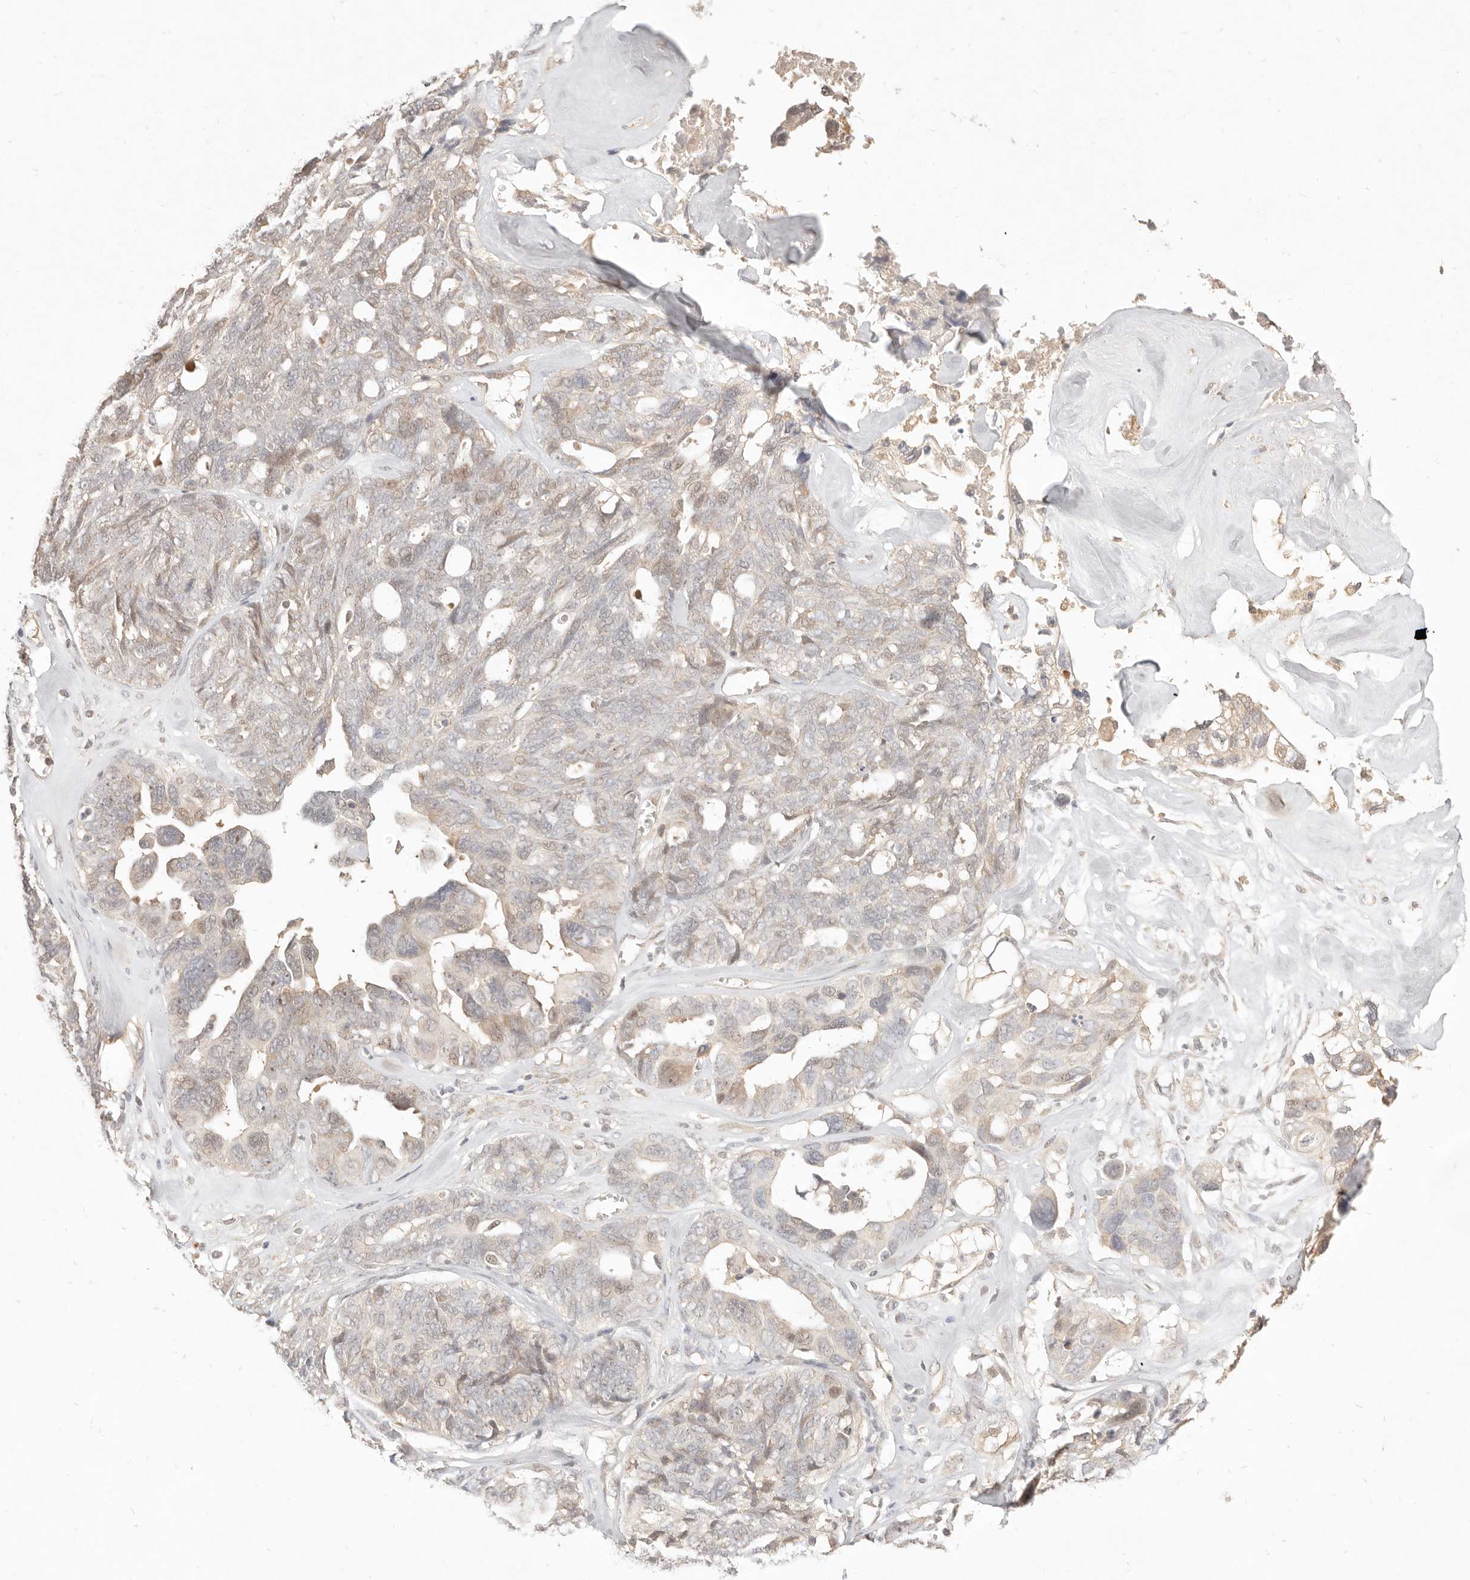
{"staining": {"intensity": "moderate", "quantity": "25%-75%", "location": "nuclear"}, "tissue": "ovarian cancer", "cell_type": "Tumor cells", "image_type": "cancer", "snomed": [{"axis": "morphology", "description": "Cystadenocarcinoma, serous, NOS"}, {"axis": "topography", "description": "Ovary"}], "caption": "A brown stain shows moderate nuclear expression of a protein in ovarian cancer (serous cystadenocarcinoma) tumor cells. The staining was performed using DAB (3,3'-diaminobenzidine), with brown indicating positive protein expression. Nuclei are stained blue with hematoxylin.", "gene": "MEP1A", "patient": {"sex": "female", "age": 79}}